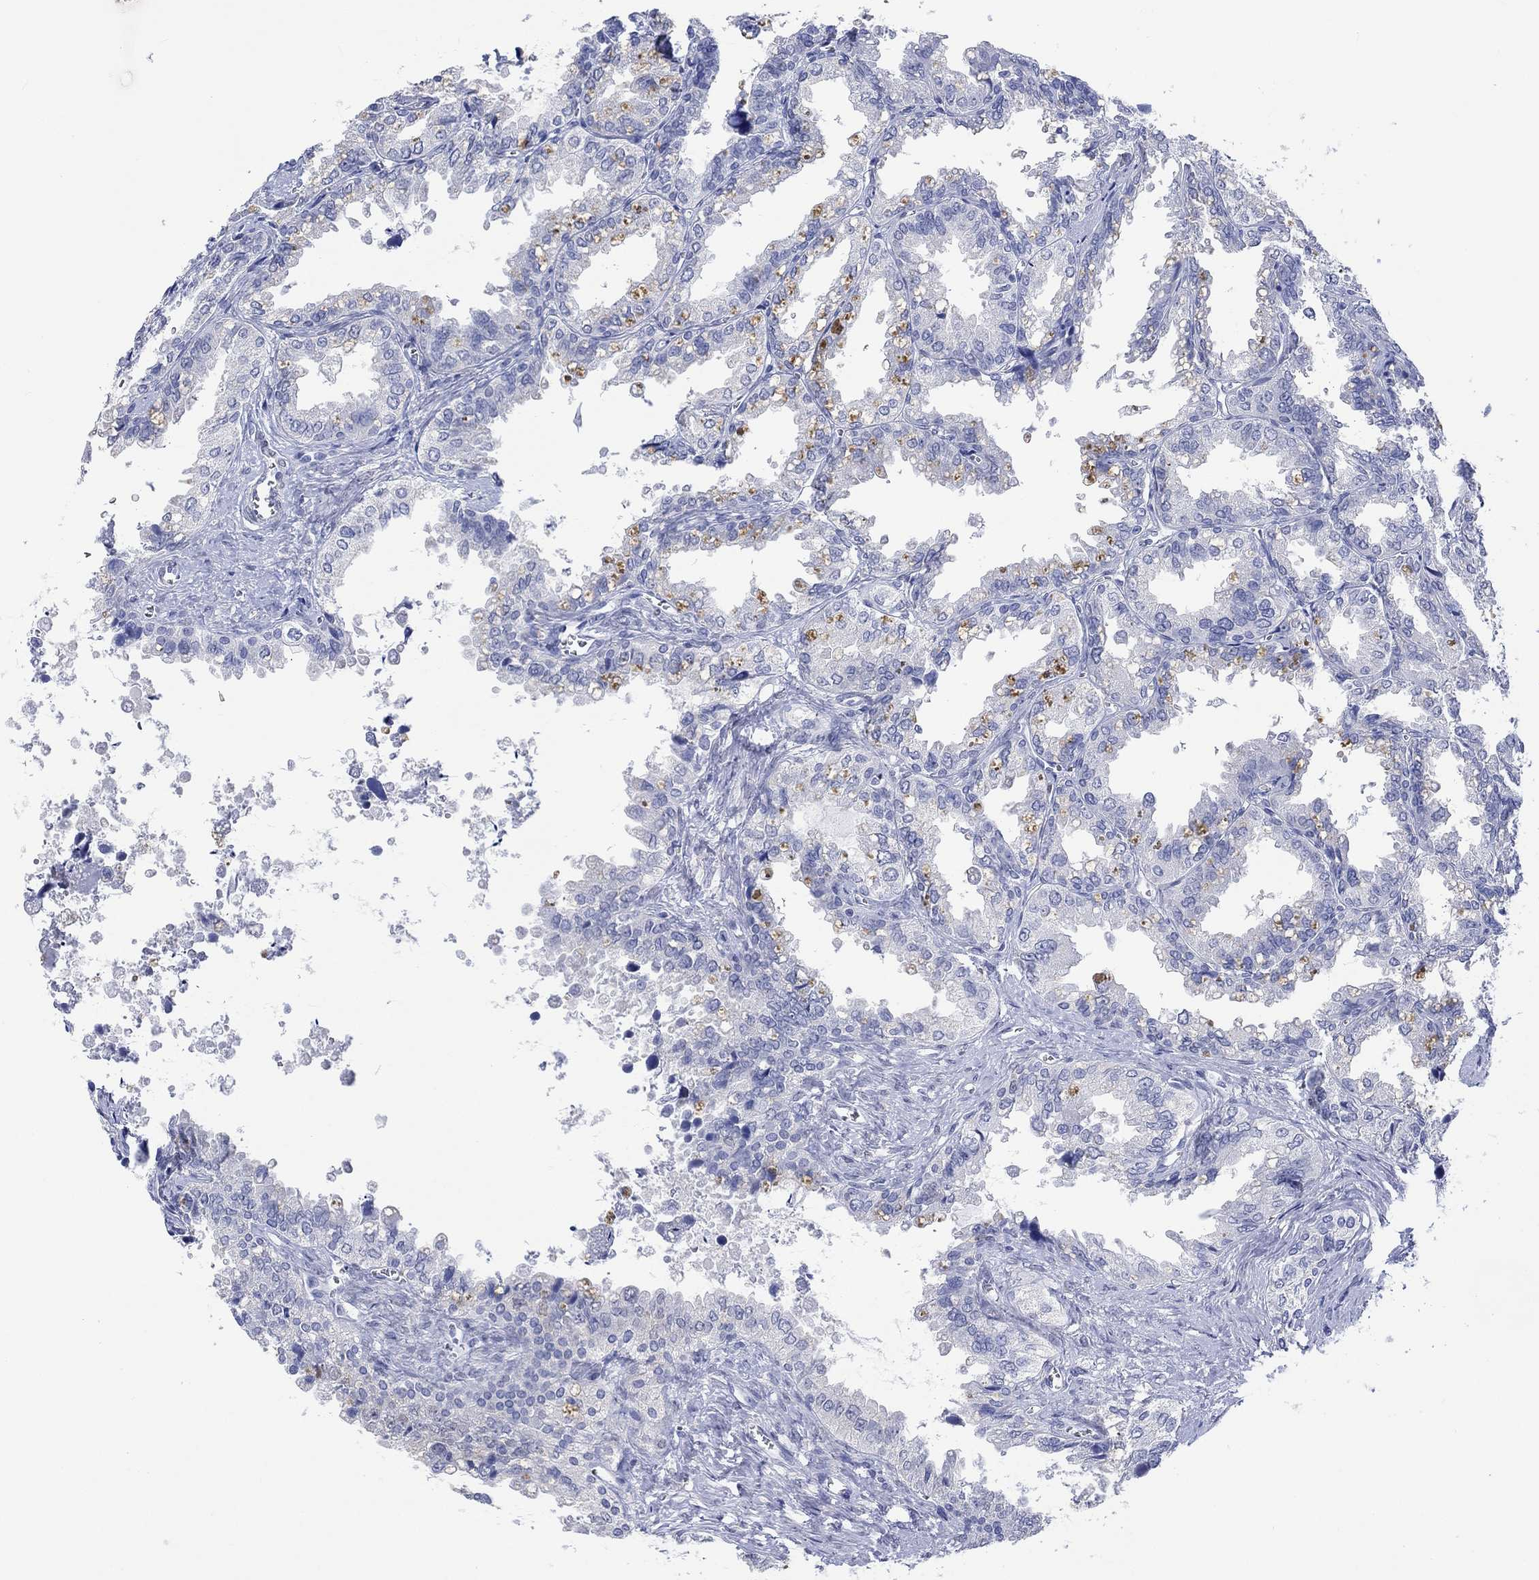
{"staining": {"intensity": "negative", "quantity": "none", "location": "none"}, "tissue": "seminal vesicle", "cell_type": "Glandular cells", "image_type": "normal", "snomed": [{"axis": "morphology", "description": "Normal tissue, NOS"}, {"axis": "topography", "description": "Seminal veicle"}], "caption": "IHC photomicrograph of unremarkable seminal vesicle: human seminal vesicle stained with DAB (3,3'-diaminobenzidine) displays no significant protein expression in glandular cells.", "gene": "MSI1", "patient": {"sex": "male", "age": 67}}